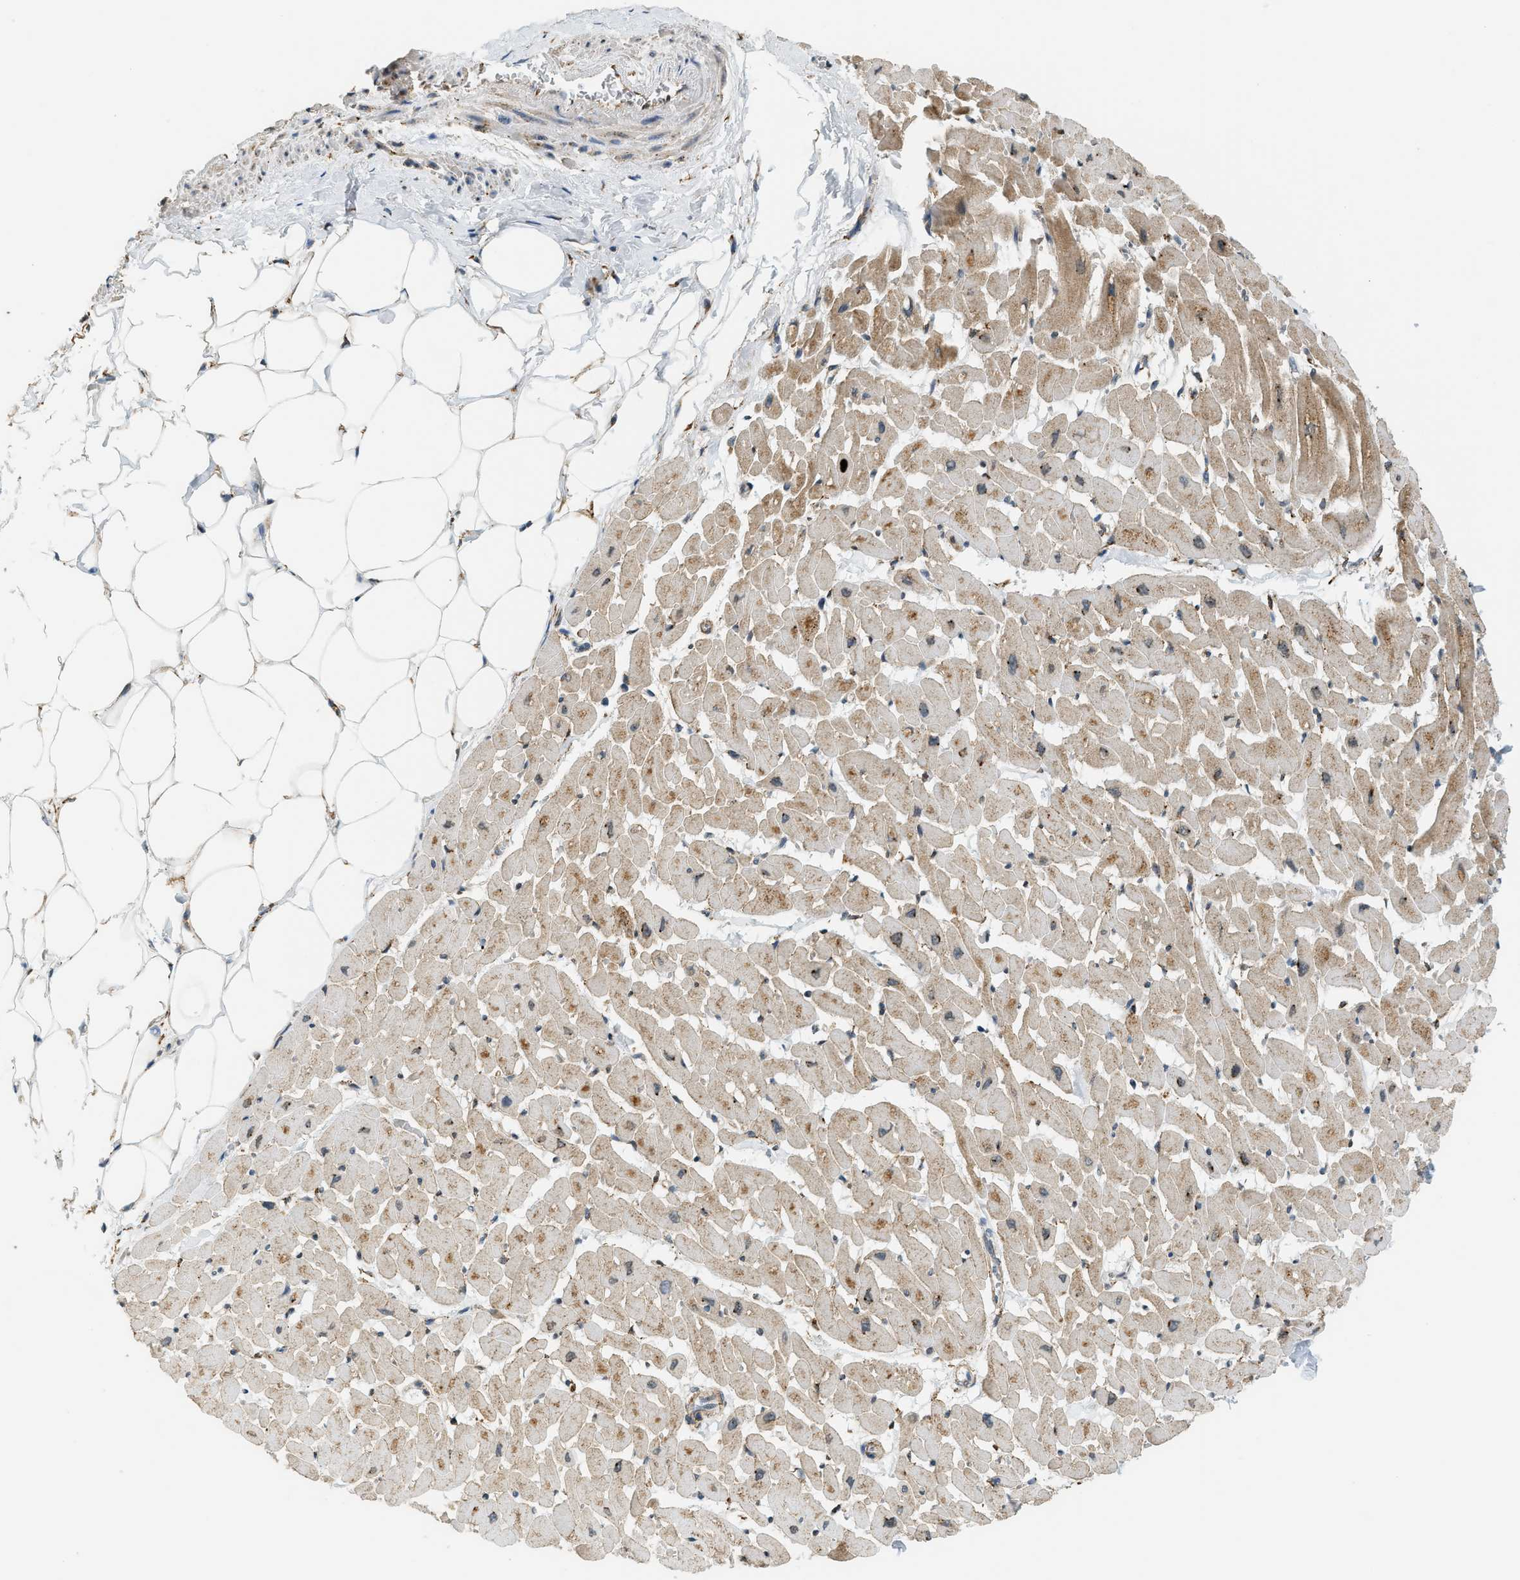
{"staining": {"intensity": "moderate", "quantity": ">75%", "location": "cytoplasmic/membranous"}, "tissue": "heart muscle", "cell_type": "Cardiomyocytes", "image_type": "normal", "snomed": [{"axis": "morphology", "description": "Normal tissue, NOS"}, {"axis": "topography", "description": "Heart"}], "caption": "Protein staining of normal heart muscle displays moderate cytoplasmic/membranous positivity in approximately >75% of cardiomyocytes.", "gene": "SEMA4D", "patient": {"sex": "female", "age": 19}}